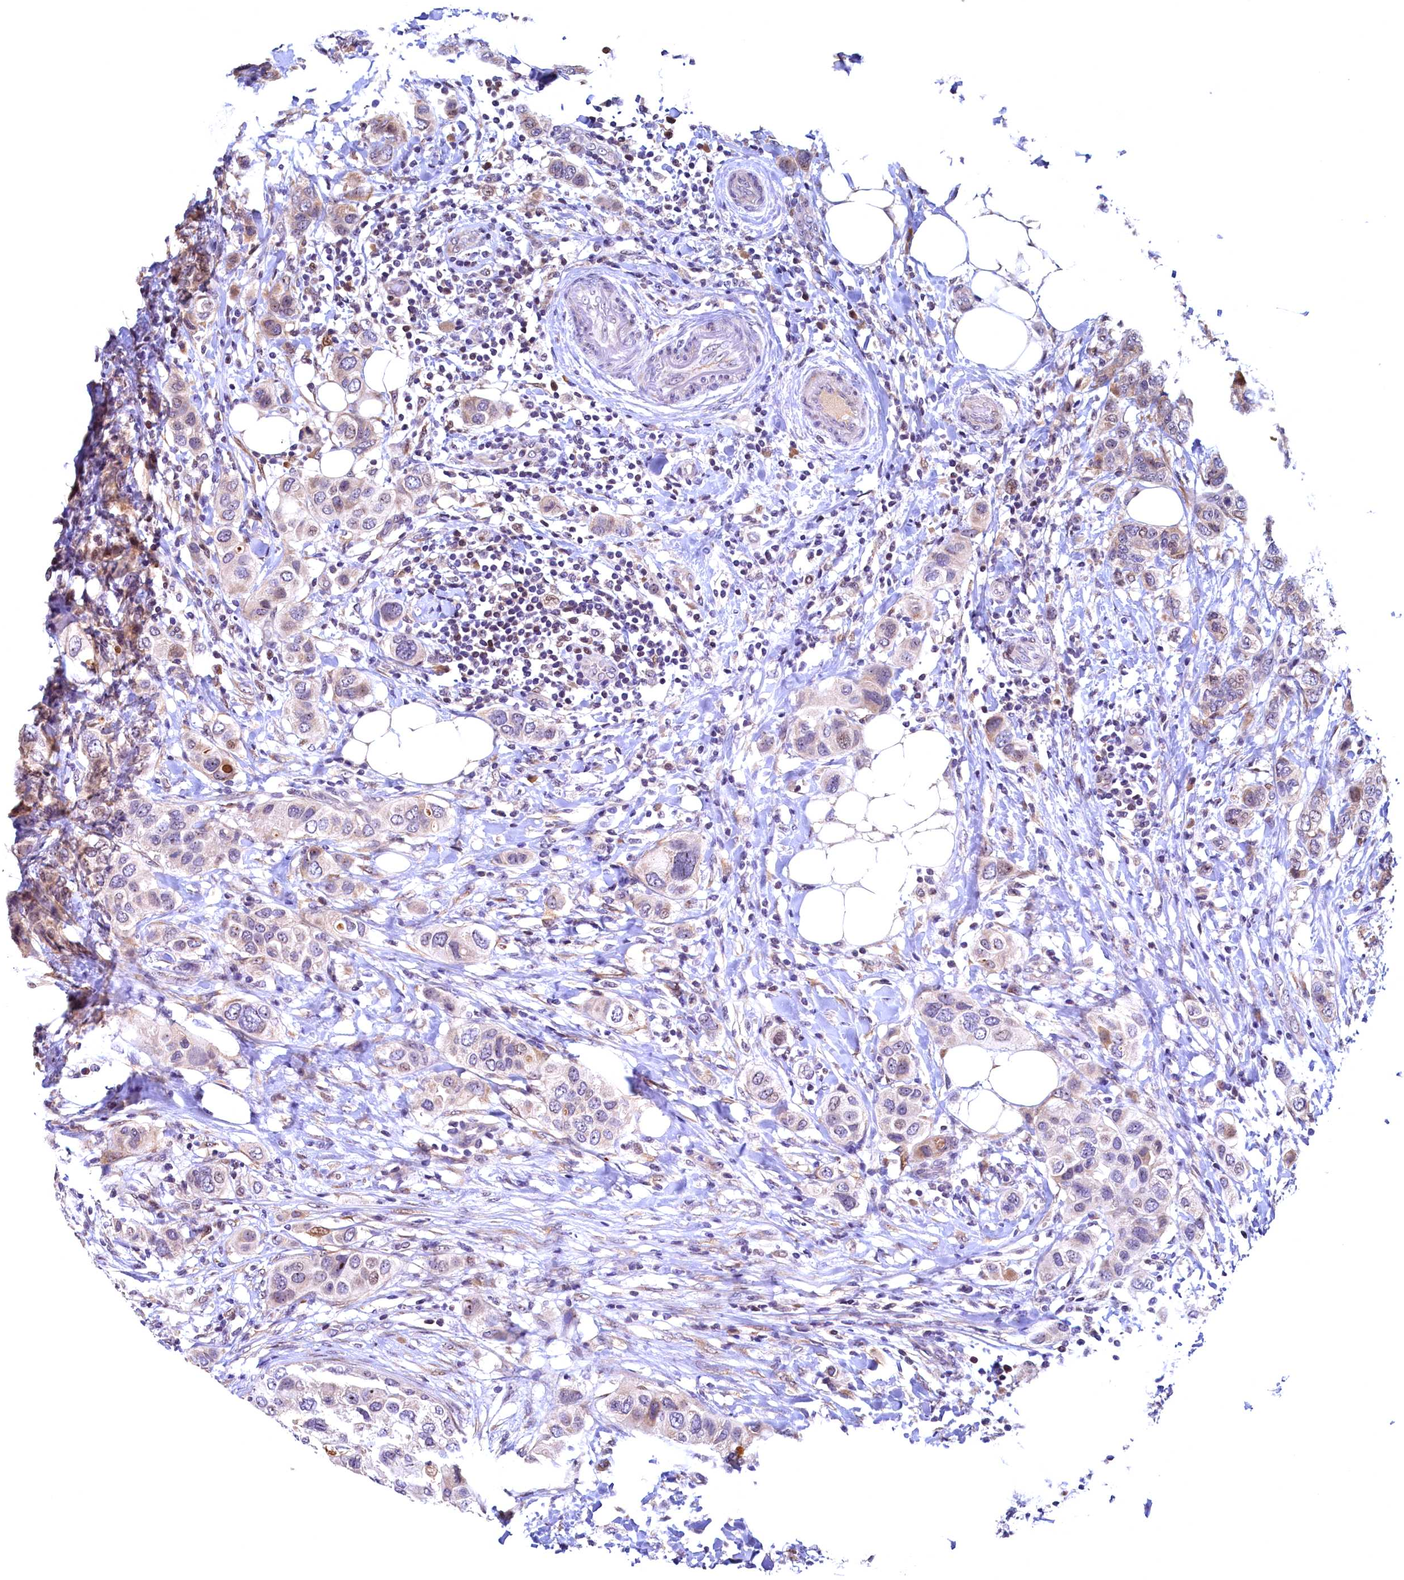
{"staining": {"intensity": "weak", "quantity": "<25%", "location": "nuclear"}, "tissue": "breast cancer", "cell_type": "Tumor cells", "image_type": "cancer", "snomed": [{"axis": "morphology", "description": "Lobular carcinoma"}, {"axis": "topography", "description": "Breast"}], "caption": "Breast lobular carcinoma stained for a protein using immunohistochemistry demonstrates no staining tumor cells.", "gene": "LATS2", "patient": {"sex": "female", "age": 51}}